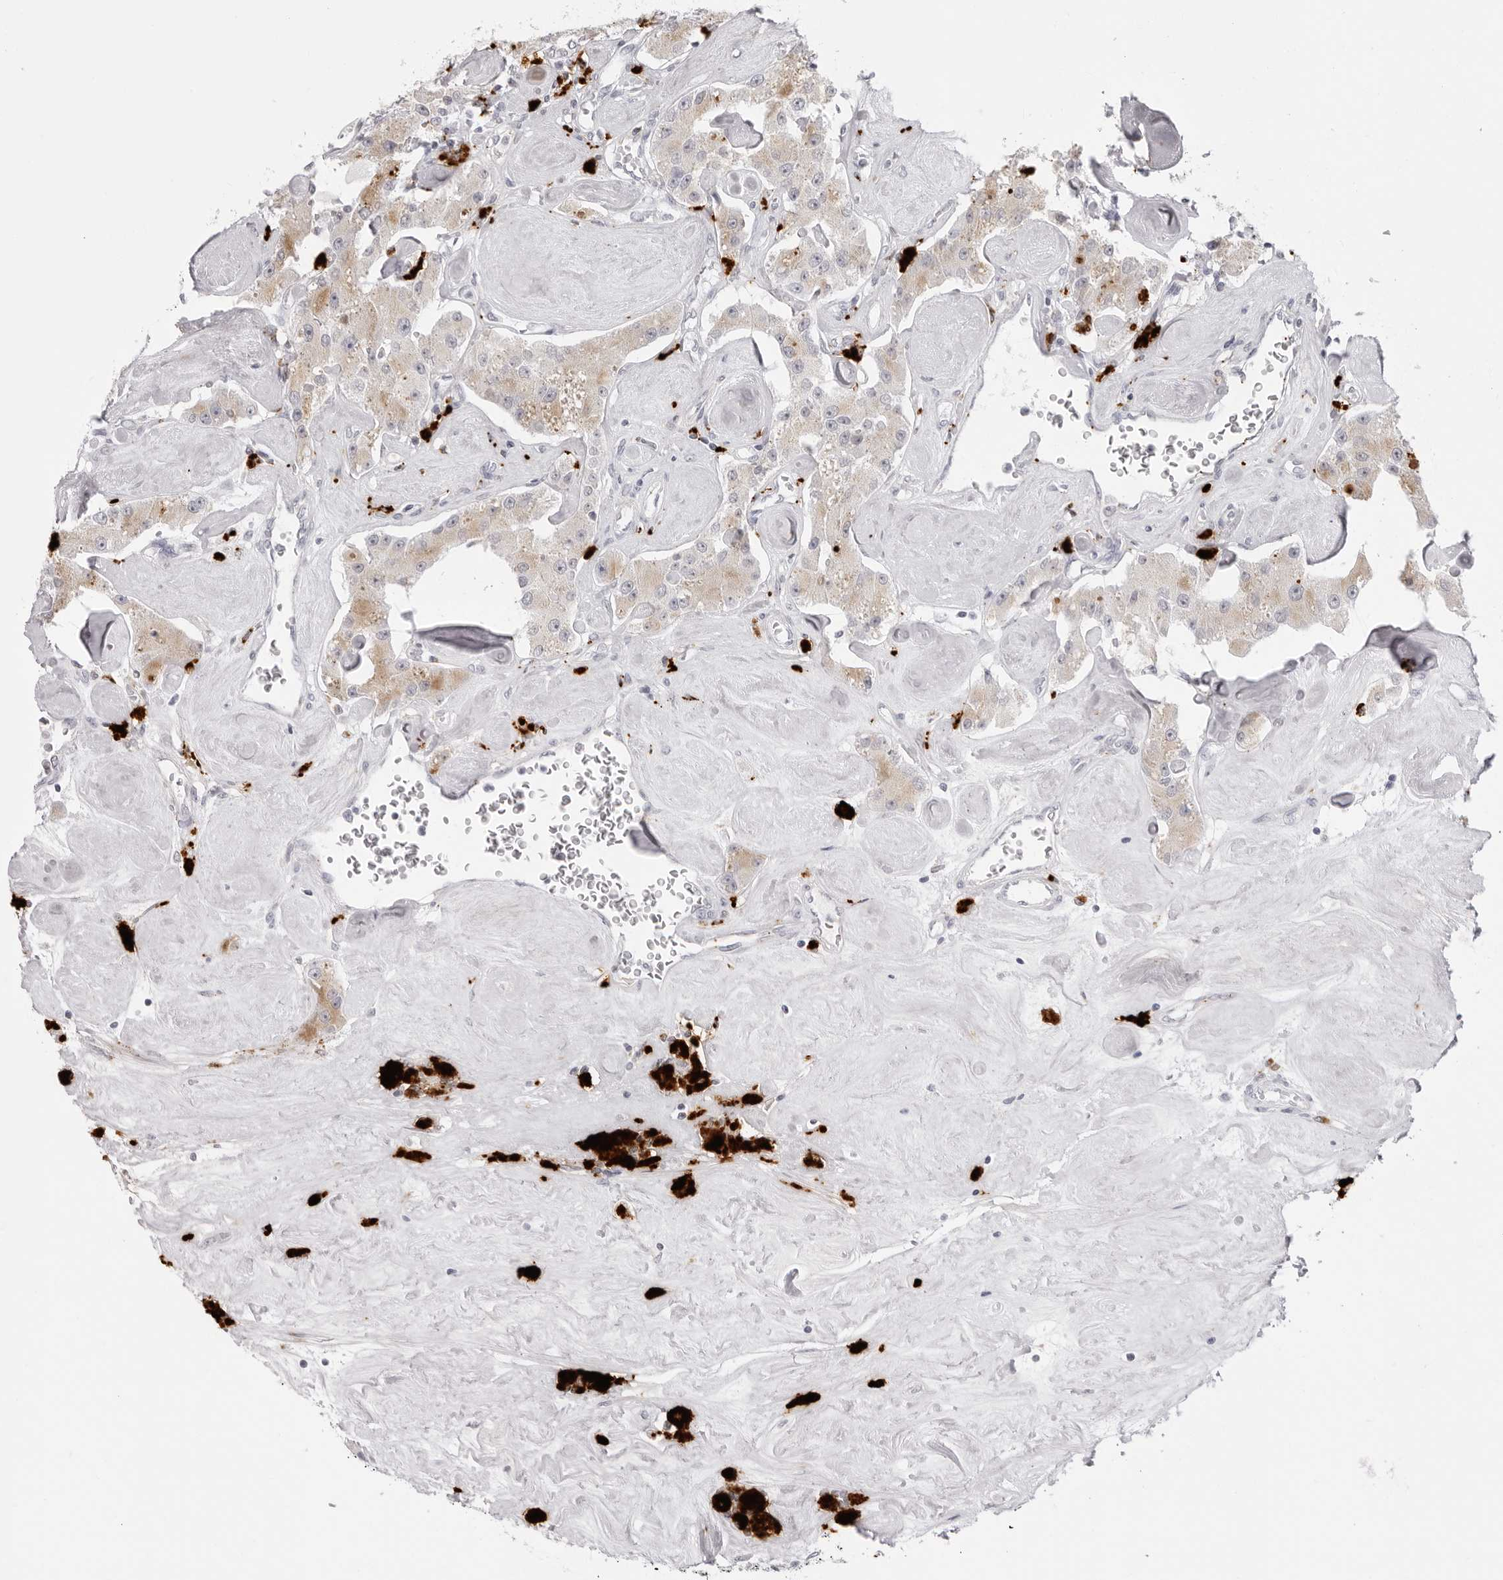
{"staining": {"intensity": "weak", "quantity": "25%-75%", "location": "cytoplasmic/membranous"}, "tissue": "carcinoid", "cell_type": "Tumor cells", "image_type": "cancer", "snomed": [{"axis": "morphology", "description": "Carcinoid, malignant, NOS"}, {"axis": "topography", "description": "Pancreas"}], "caption": "Human carcinoid stained with a brown dye reveals weak cytoplasmic/membranous positive positivity in approximately 25%-75% of tumor cells.", "gene": "IL25", "patient": {"sex": "male", "age": 41}}